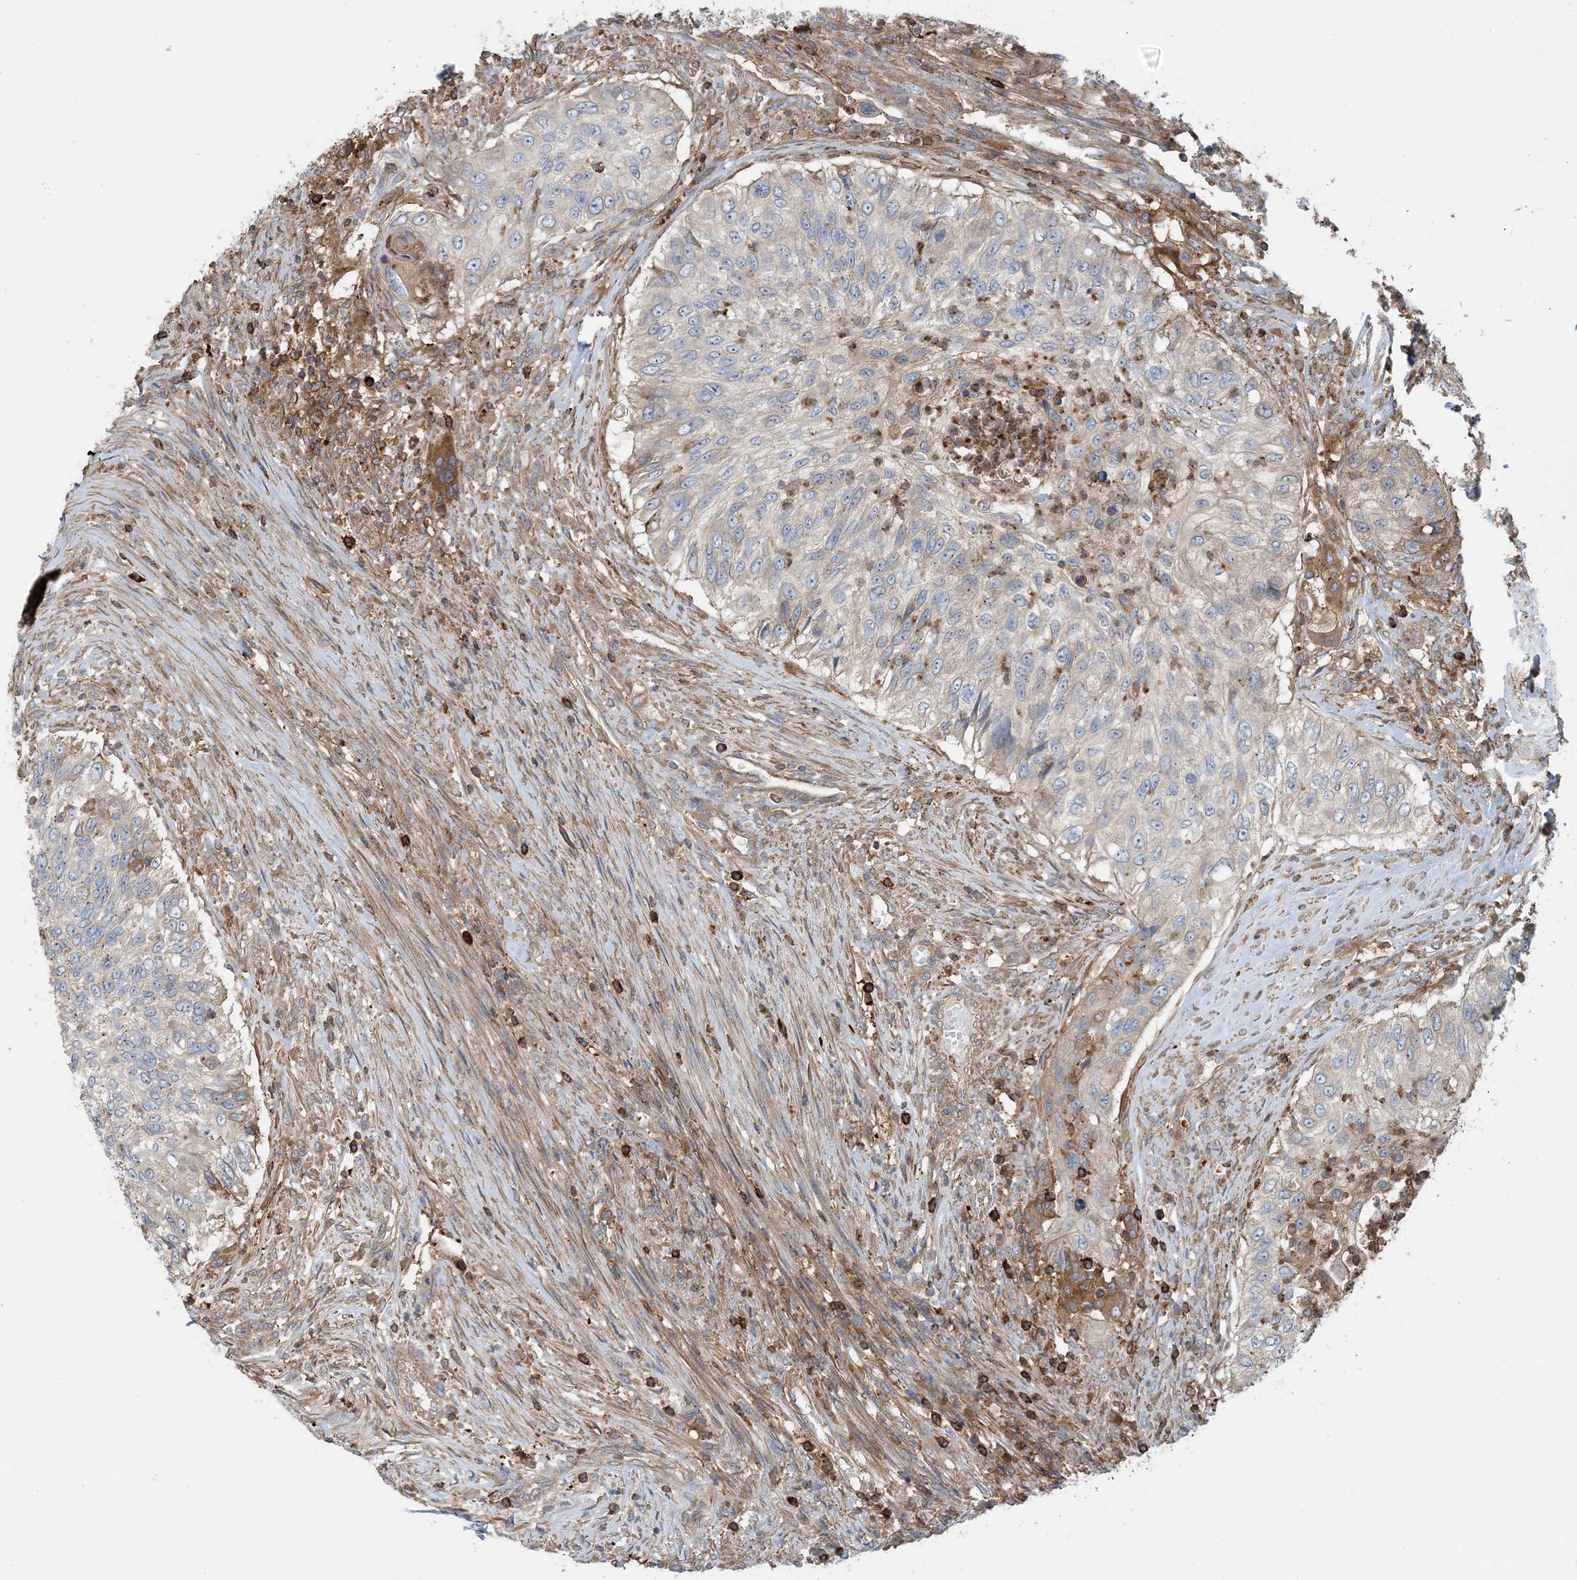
{"staining": {"intensity": "moderate", "quantity": "<25%", "location": "cytoplasmic/membranous"}, "tissue": "urothelial cancer", "cell_type": "Tumor cells", "image_type": "cancer", "snomed": [{"axis": "morphology", "description": "Urothelial carcinoma, High grade"}, {"axis": "topography", "description": "Urinary bladder"}], "caption": "Immunohistochemistry (IHC) histopathology image of neoplastic tissue: human urothelial cancer stained using immunohistochemistry demonstrates low levels of moderate protein expression localized specifically in the cytoplasmic/membranous of tumor cells, appearing as a cytoplasmic/membranous brown color.", "gene": "SFMBT2", "patient": {"sex": "female", "age": 60}}